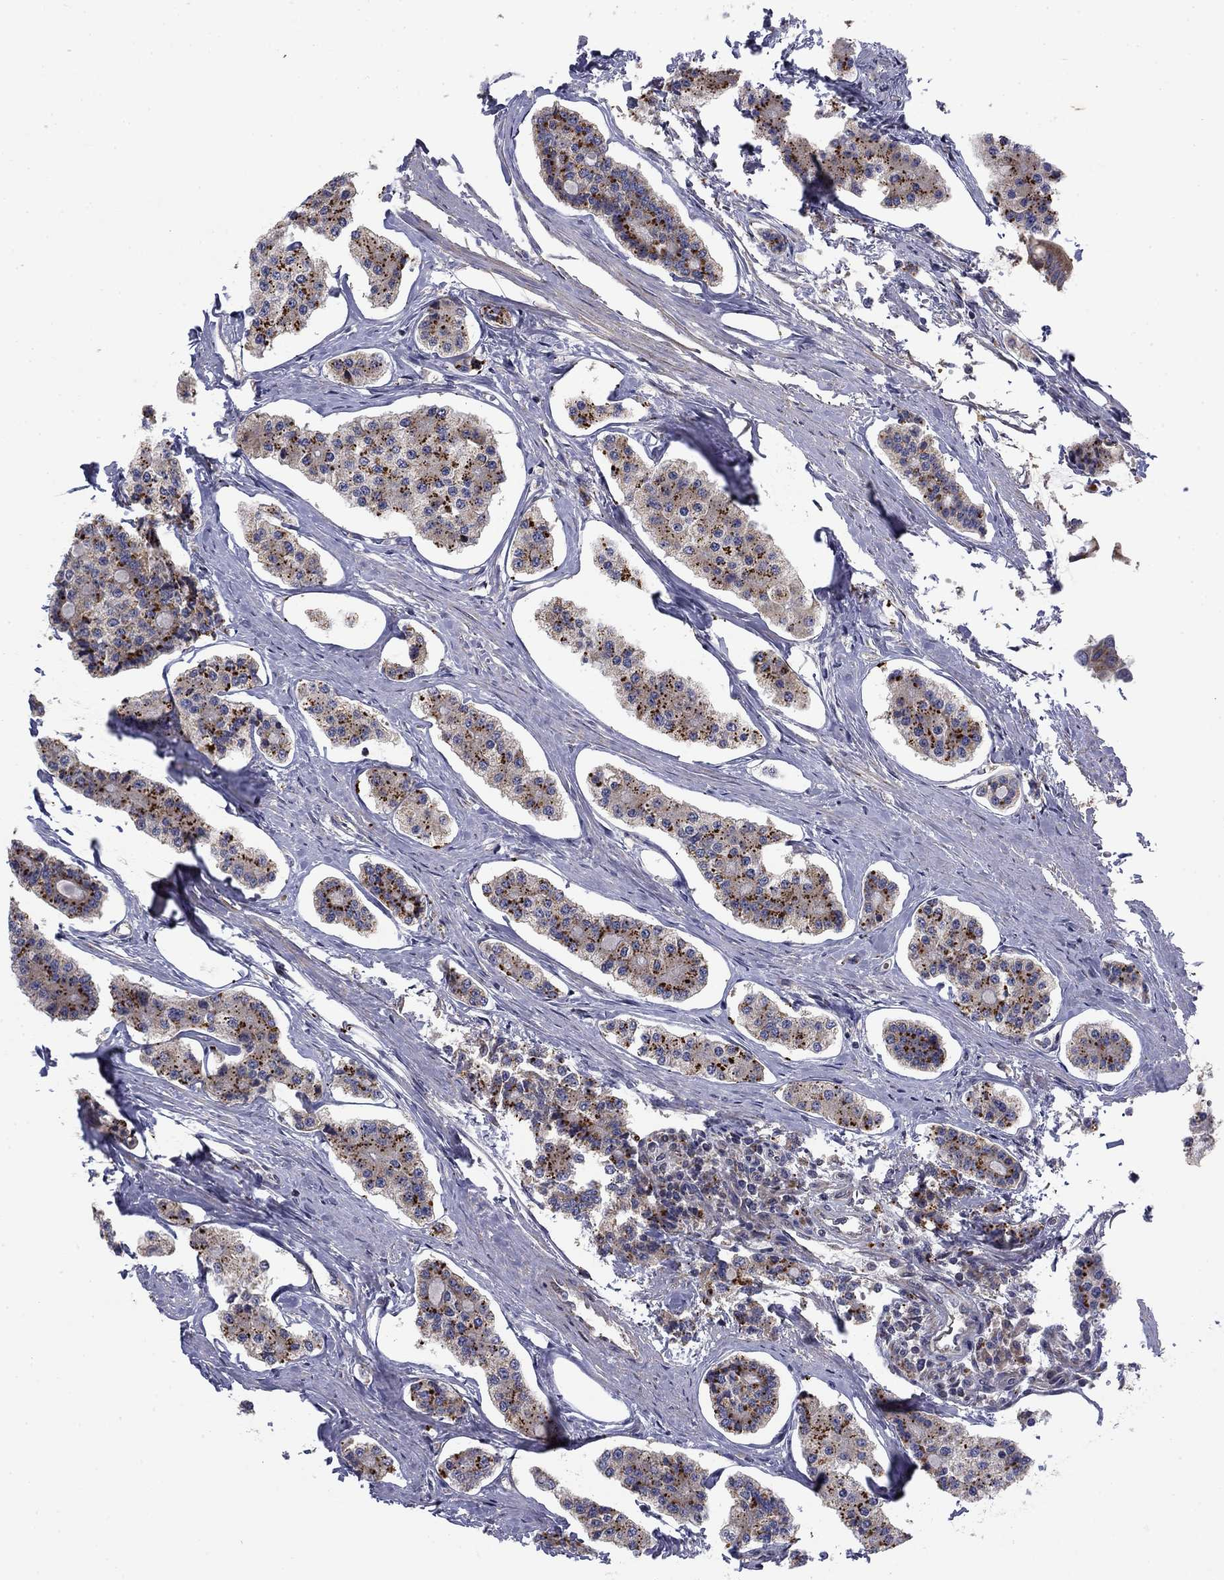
{"staining": {"intensity": "strong", "quantity": "<25%", "location": "cytoplasmic/membranous"}, "tissue": "carcinoid", "cell_type": "Tumor cells", "image_type": "cancer", "snomed": [{"axis": "morphology", "description": "Carcinoid, malignant, NOS"}, {"axis": "topography", "description": "Small intestine"}], "caption": "Protein staining of carcinoid tissue exhibits strong cytoplasmic/membranous positivity in approximately <25% of tumor cells. The protein of interest is stained brown, and the nuclei are stained in blue (DAB IHC with brightfield microscopy, high magnification).", "gene": "MMAA", "patient": {"sex": "female", "age": 65}}